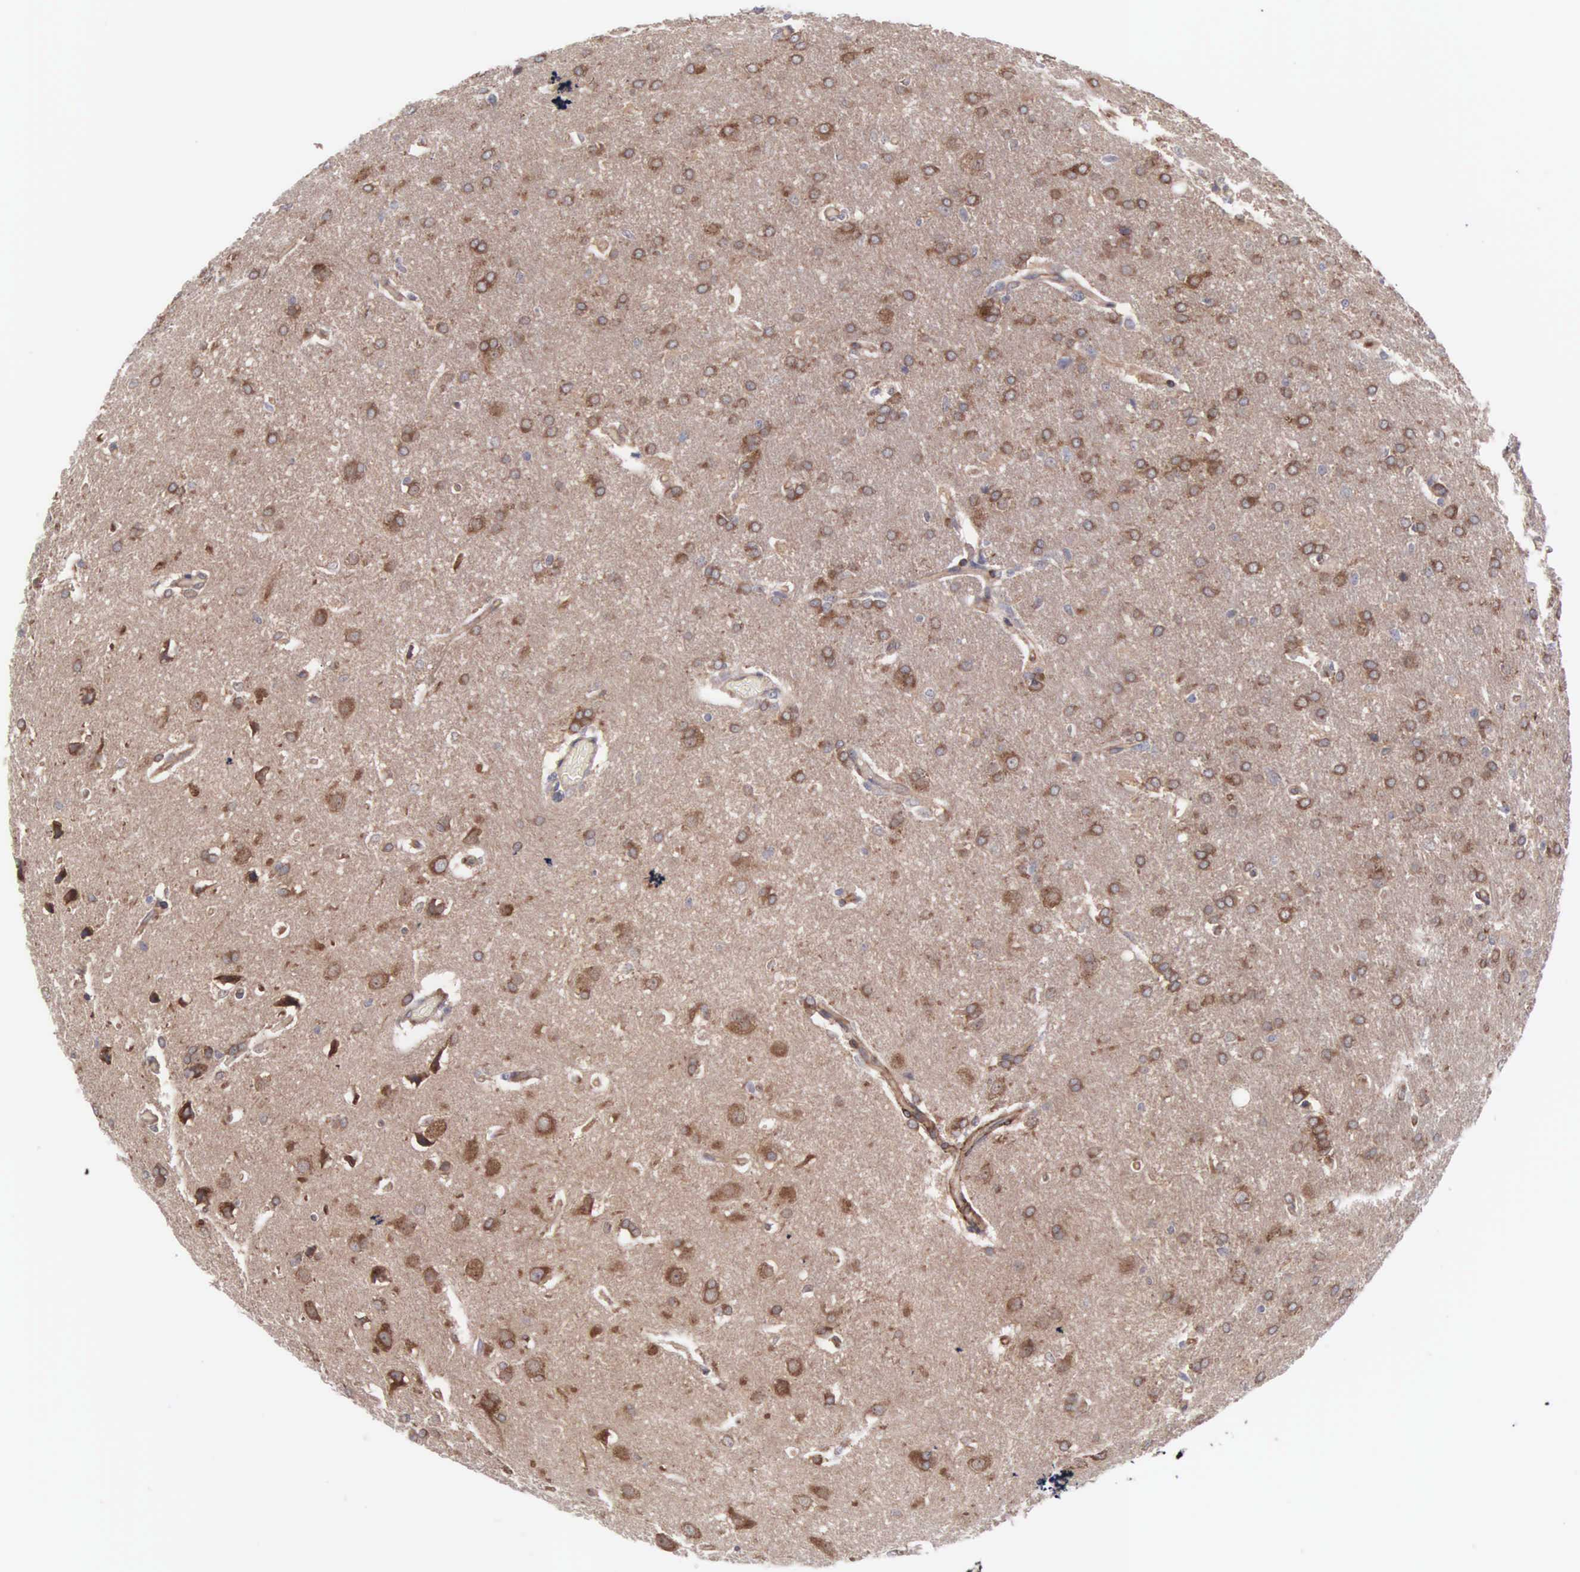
{"staining": {"intensity": "strong", "quantity": ">75%", "location": "cytoplasmic/membranous"}, "tissue": "glioma", "cell_type": "Tumor cells", "image_type": "cancer", "snomed": [{"axis": "morphology", "description": "Glioma, malignant, High grade"}, {"axis": "topography", "description": "Brain"}], "caption": "Immunohistochemistry image of neoplastic tissue: malignant high-grade glioma stained using IHC reveals high levels of strong protein expression localized specifically in the cytoplasmic/membranous of tumor cells, appearing as a cytoplasmic/membranous brown color.", "gene": "INF2", "patient": {"sex": "male", "age": 68}}